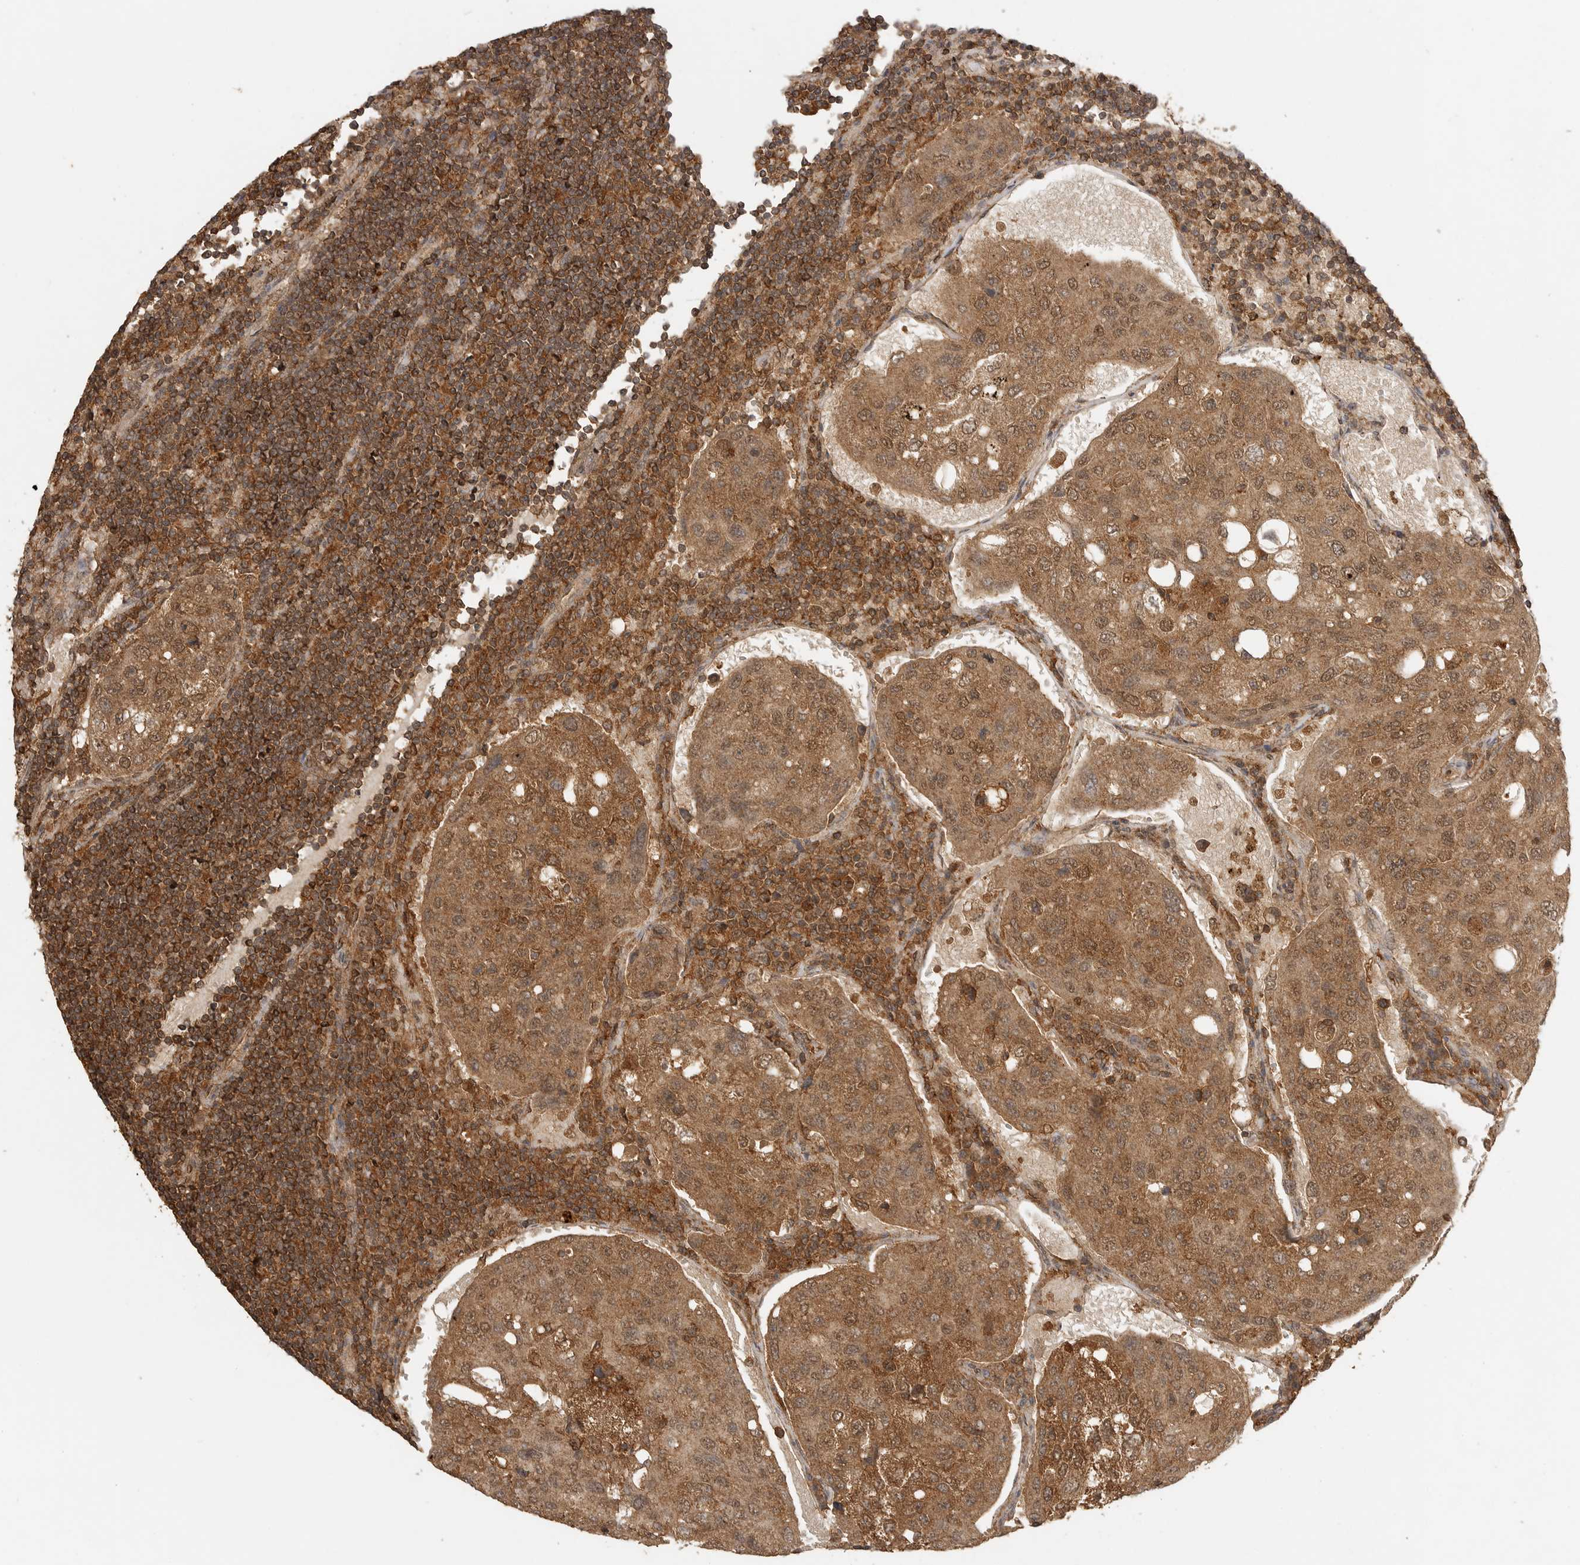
{"staining": {"intensity": "moderate", "quantity": ">75%", "location": "cytoplasmic/membranous,nuclear"}, "tissue": "urothelial cancer", "cell_type": "Tumor cells", "image_type": "cancer", "snomed": [{"axis": "morphology", "description": "Urothelial carcinoma, High grade"}, {"axis": "topography", "description": "Lymph node"}, {"axis": "topography", "description": "Urinary bladder"}], "caption": "Urothelial cancer was stained to show a protein in brown. There is medium levels of moderate cytoplasmic/membranous and nuclear staining in about >75% of tumor cells. (DAB IHC, brown staining for protein, blue staining for nuclei).", "gene": "ICOSLG", "patient": {"sex": "male", "age": 51}}